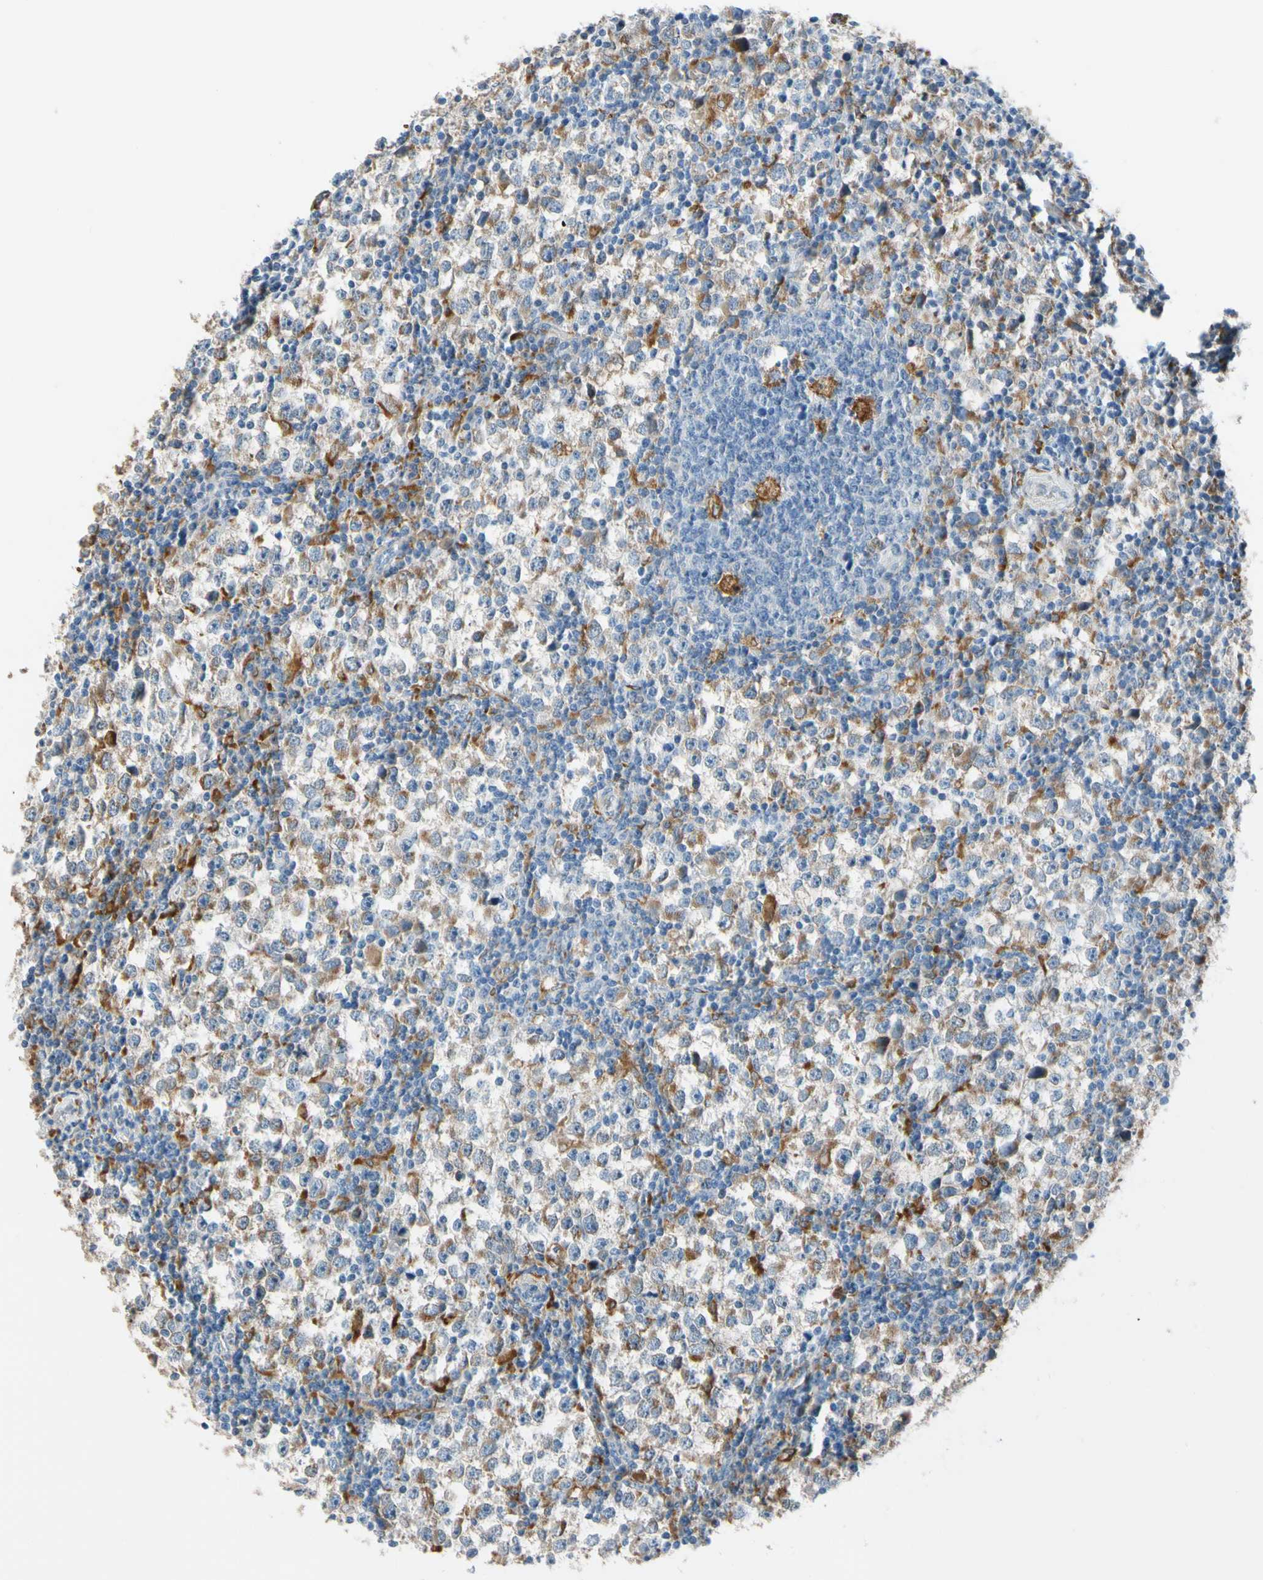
{"staining": {"intensity": "moderate", "quantity": "25%-75%", "location": "cytoplasmic/membranous"}, "tissue": "testis cancer", "cell_type": "Tumor cells", "image_type": "cancer", "snomed": [{"axis": "morphology", "description": "Seminoma, NOS"}, {"axis": "topography", "description": "Testis"}], "caption": "Tumor cells reveal medium levels of moderate cytoplasmic/membranous positivity in about 25%-75% of cells in human testis cancer.", "gene": "LRPAP1", "patient": {"sex": "male", "age": 65}}